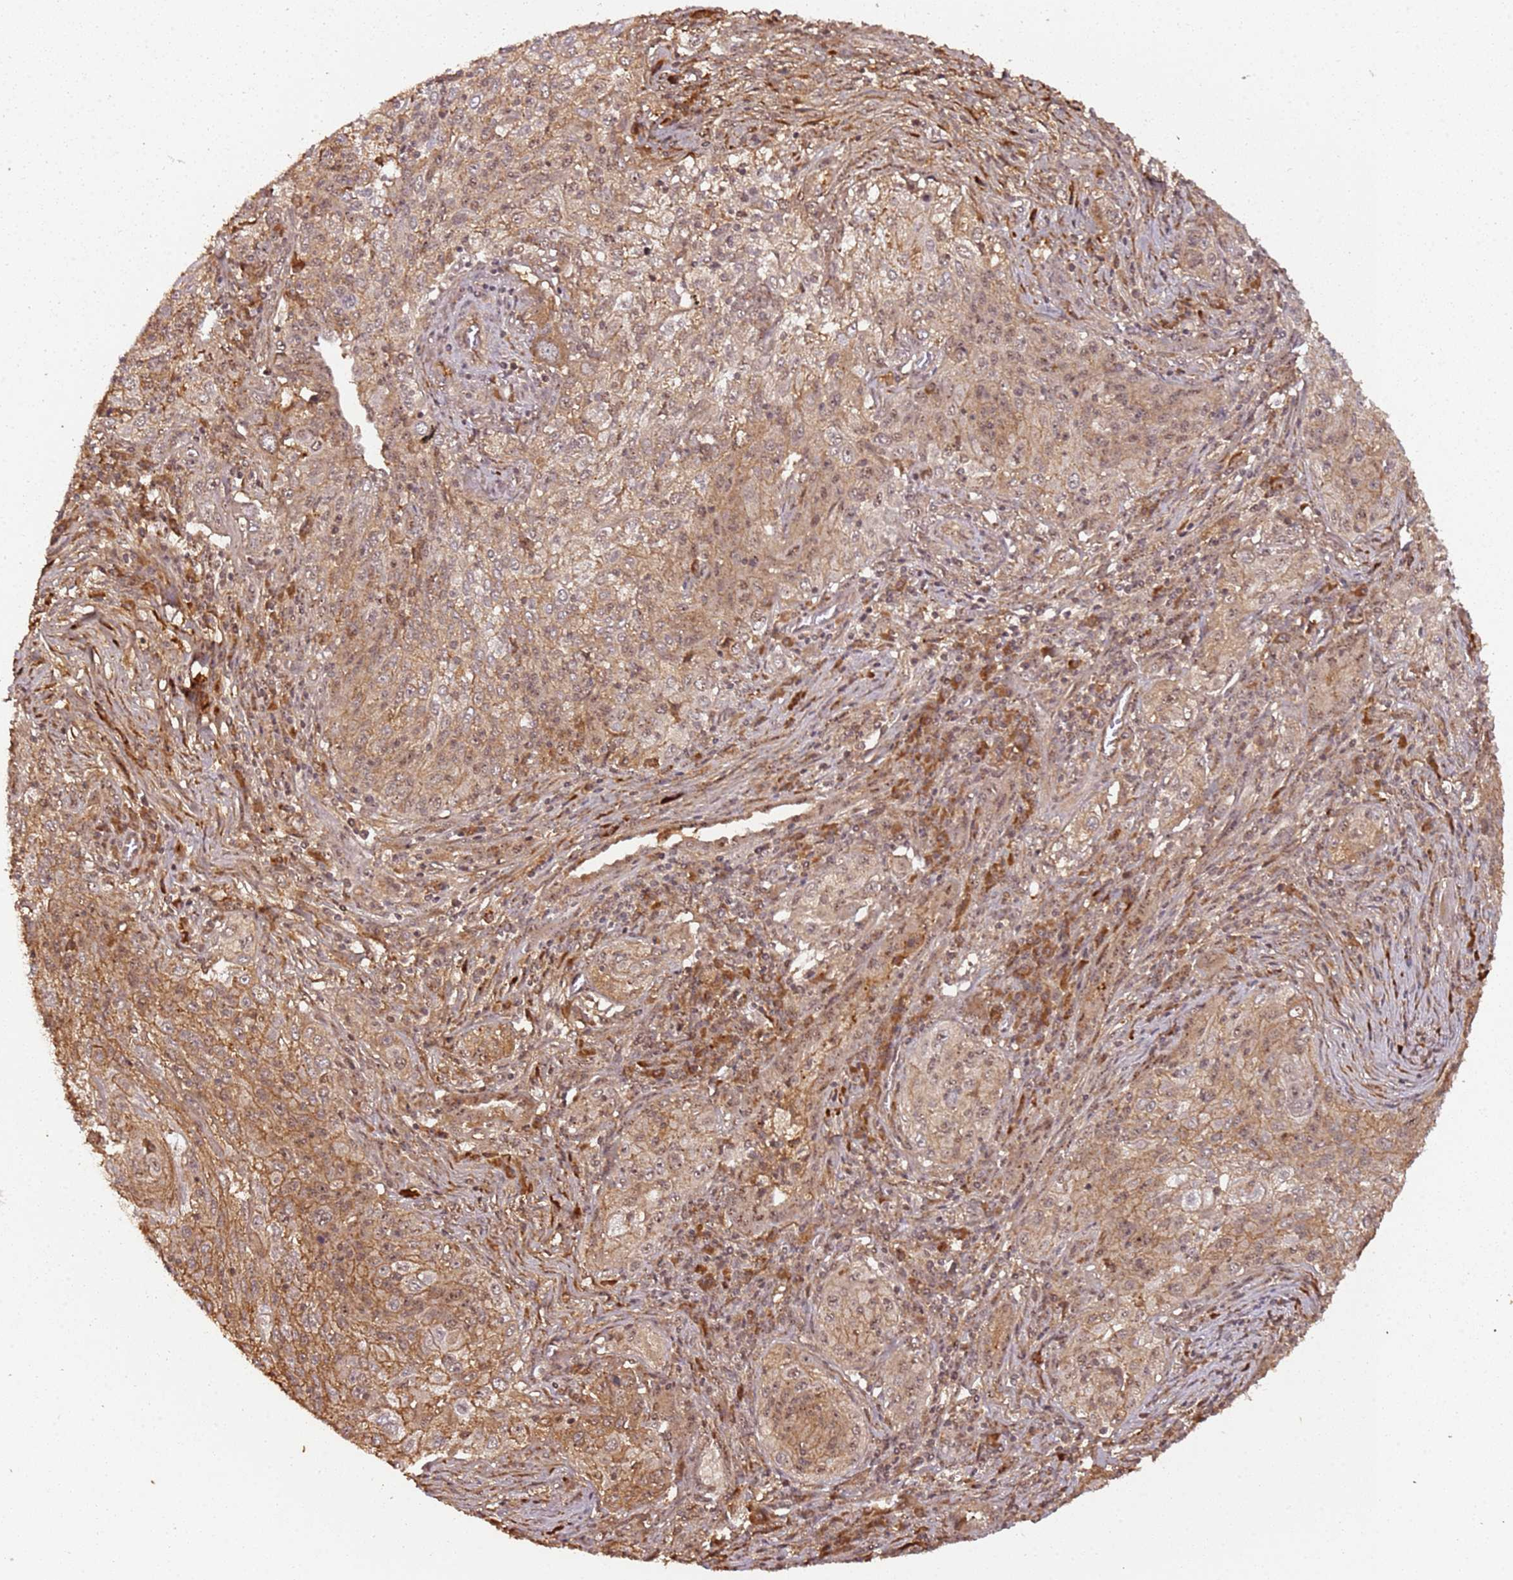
{"staining": {"intensity": "moderate", "quantity": "25%-75%", "location": "cytoplasmic/membranous,nuclear"}, "tissue": "lung cancer", "cell_type": "Tumor cells", "image_type": "cancer", "snomed": [{"axis": "morphology", "description": "Squamous cell carcinoma, NOS"}, {"axis": "topography", "description": "Lung"}], "caption": "Lung cancer was stained to show a protein in brown. There is medium levels of moderate cytoplasmic/membranous and nuclear staining in approximately 25%-75% of tumor cells. Nuclei are stained in blue.", "gene": "COL1A2", "patient": {"sex": "female", "age": 69}}